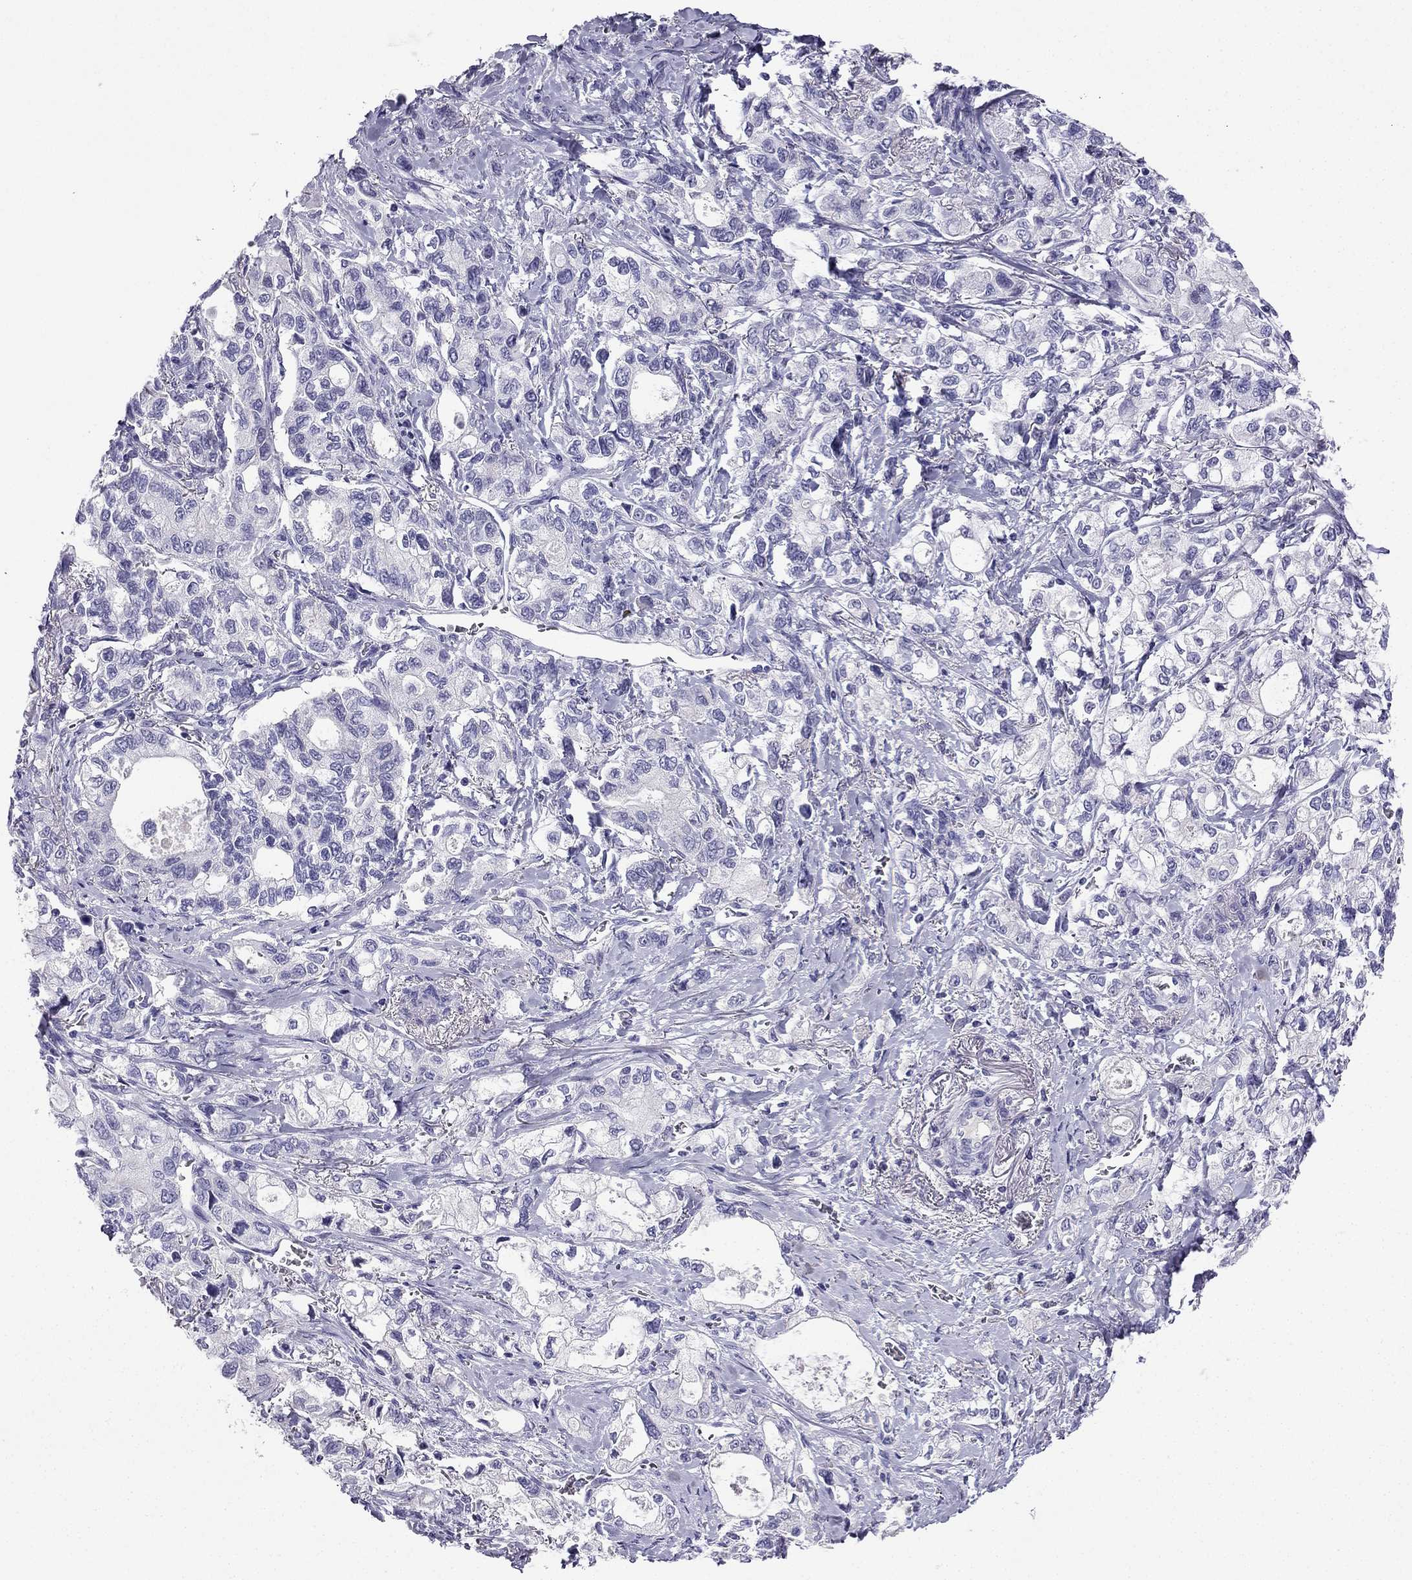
{"staining": {"intensity": "negative", "quantity": "none", "location": "none"}, "tissue": "stomach cancer", "cell_type": "Tumor cells", "image_type": "cancer", "snomed": [{"axis": "morphology", "description": "Adenocarcinoma, NOS"}, {"axis": "topography", "description": "Stomach"}], "caption": "Immunohistochemistry (IHC) micrograph of stomach cancer stained for a protein (brown), which exhibits no expression in tumor cells.", "gene": "NPTX1", "patient": {"sex": "male", "age": 63}}